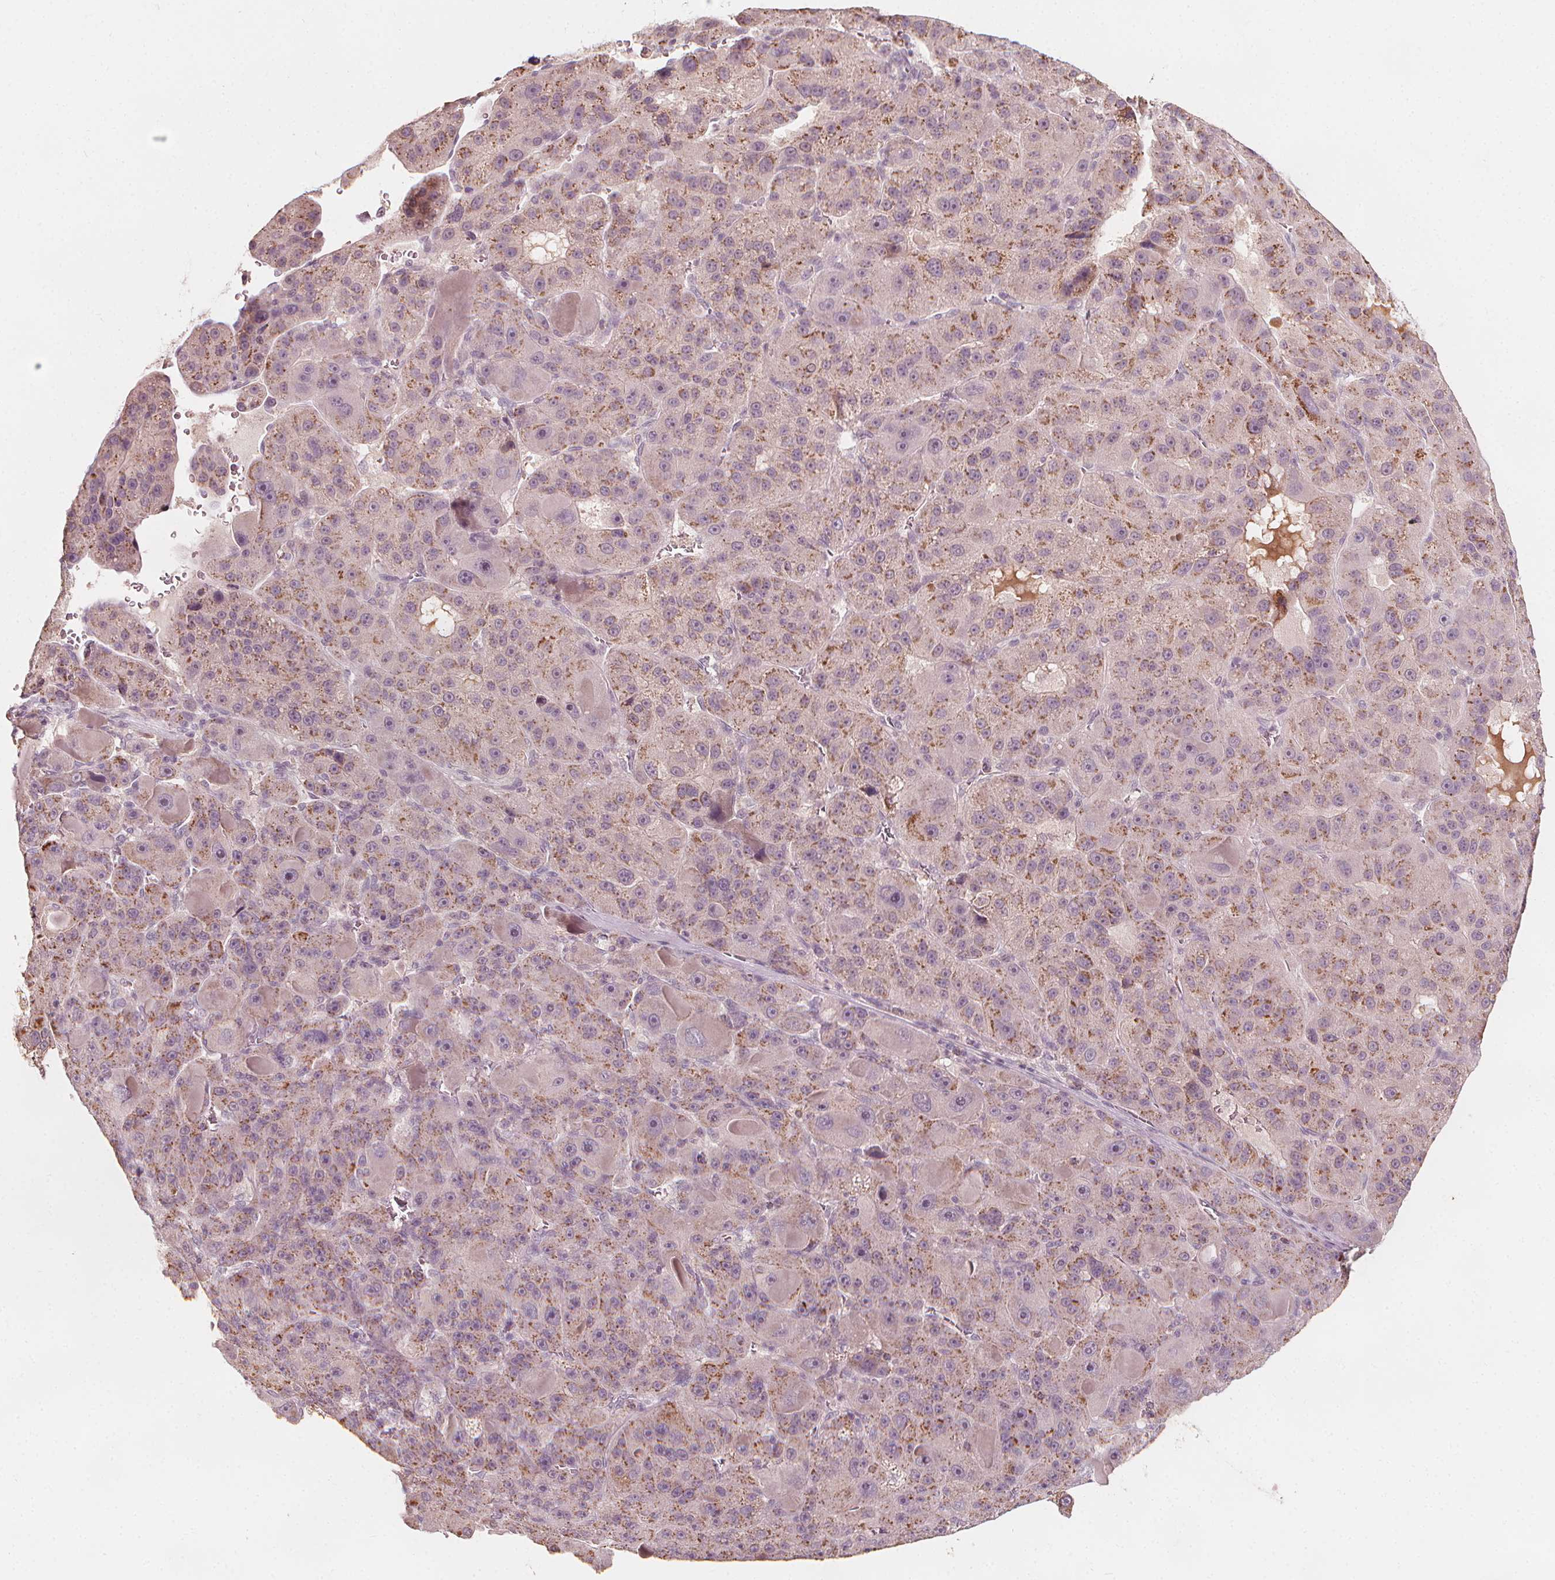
{"staining": {"intensity": "moderate", "quantity": "25%-75%", "location": "cytoplasmic/membranous"}, "tissue": "liver cancer", "cell_type": "Tumor cells", "image_type": "cancer", "snomed": [{"axis": "morphology", "description": "Carcinoma, Hepatocellular, NOS"}, {"axis": "topography", "description": "Liver"}], "caption": "Protein staining shows moderate cytoplasmic/membranous positivity in approximately 25%-75% of tumor cells in liver cancer (hepatocellular carcinoma).", "gene": "NPC1L1", "patient": {"sex": "male", "age": 76}}